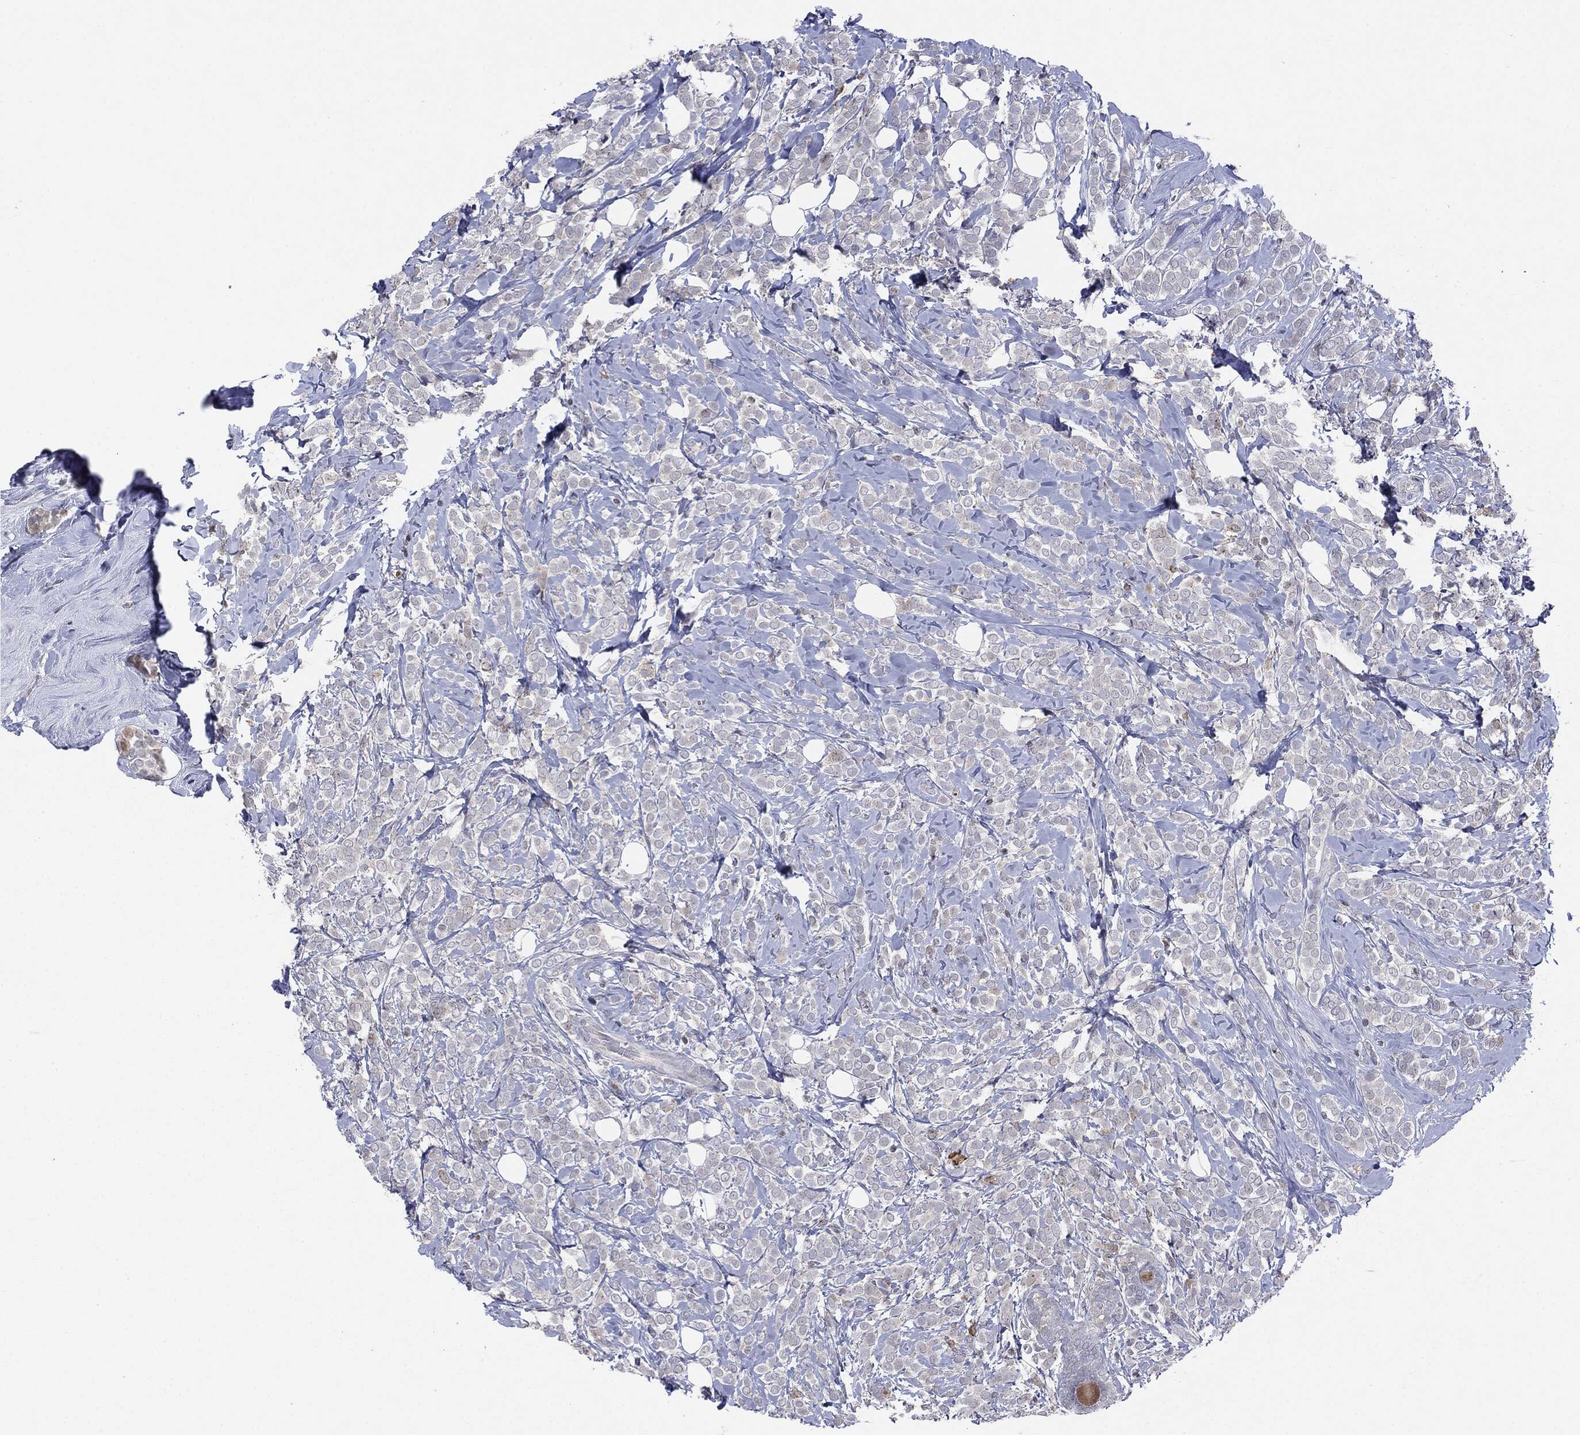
{"staining": {"intensity": "negative", "quantity": "none", "location": "none"}, "tissue": "breast cancer", "cell_type": "Tumor cells", "image_type": "cancer", "snomed": [{"axis": "morphology", "description": "Lobular carcinoma"}, {"axis": "topography", "description": "Breast"}], "caption": "Histopathology image shows no significant protein expression in tumor cells of breast cancer (lobular carcinoma).", "gene": "KIF2C", "patient": {"sex": "female", "age": 49}}